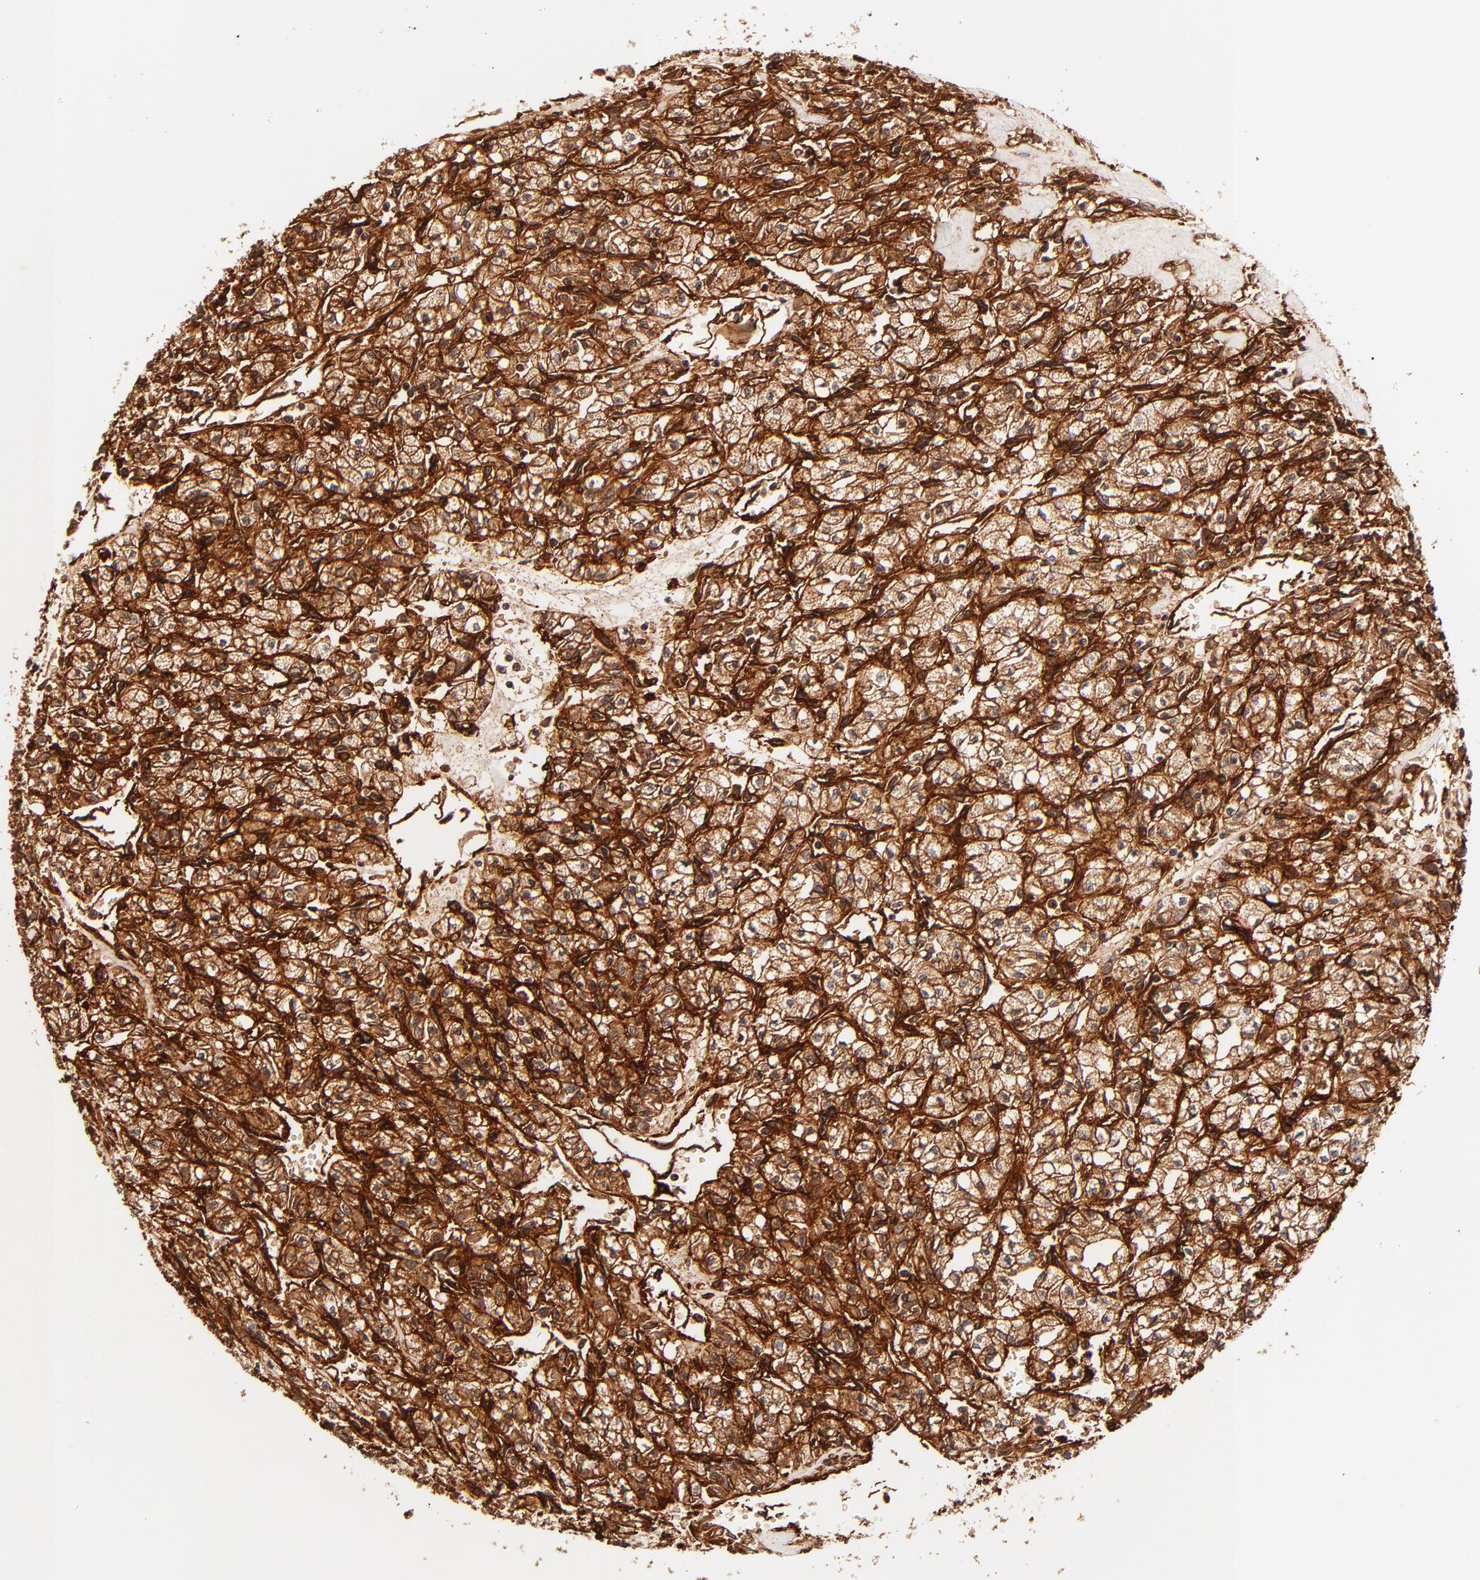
{"staining": {"intensity": "strong", "quantity": ">75%", "location": "cytoplasmic/membranous"}, "tissue": "renal cancer", "cell_type": "Tumor cells", "image_type": "cancer", "snomed": [{"axis": "morphology", "description": "Adenocarcinoma, NOS"}, {"axis": "topography", "description": "Kidney"}], "caption": "A photomicrograph of renal cancer (adenocarcinoma) stained for a protein shows strong cytoplasmic/membranous brown staining in tumor cells. (Brightfield microscopy of DAB IHC at high magnification).", "gene": "ITGB1", "patient": {"sex": "male", "age": 78}}